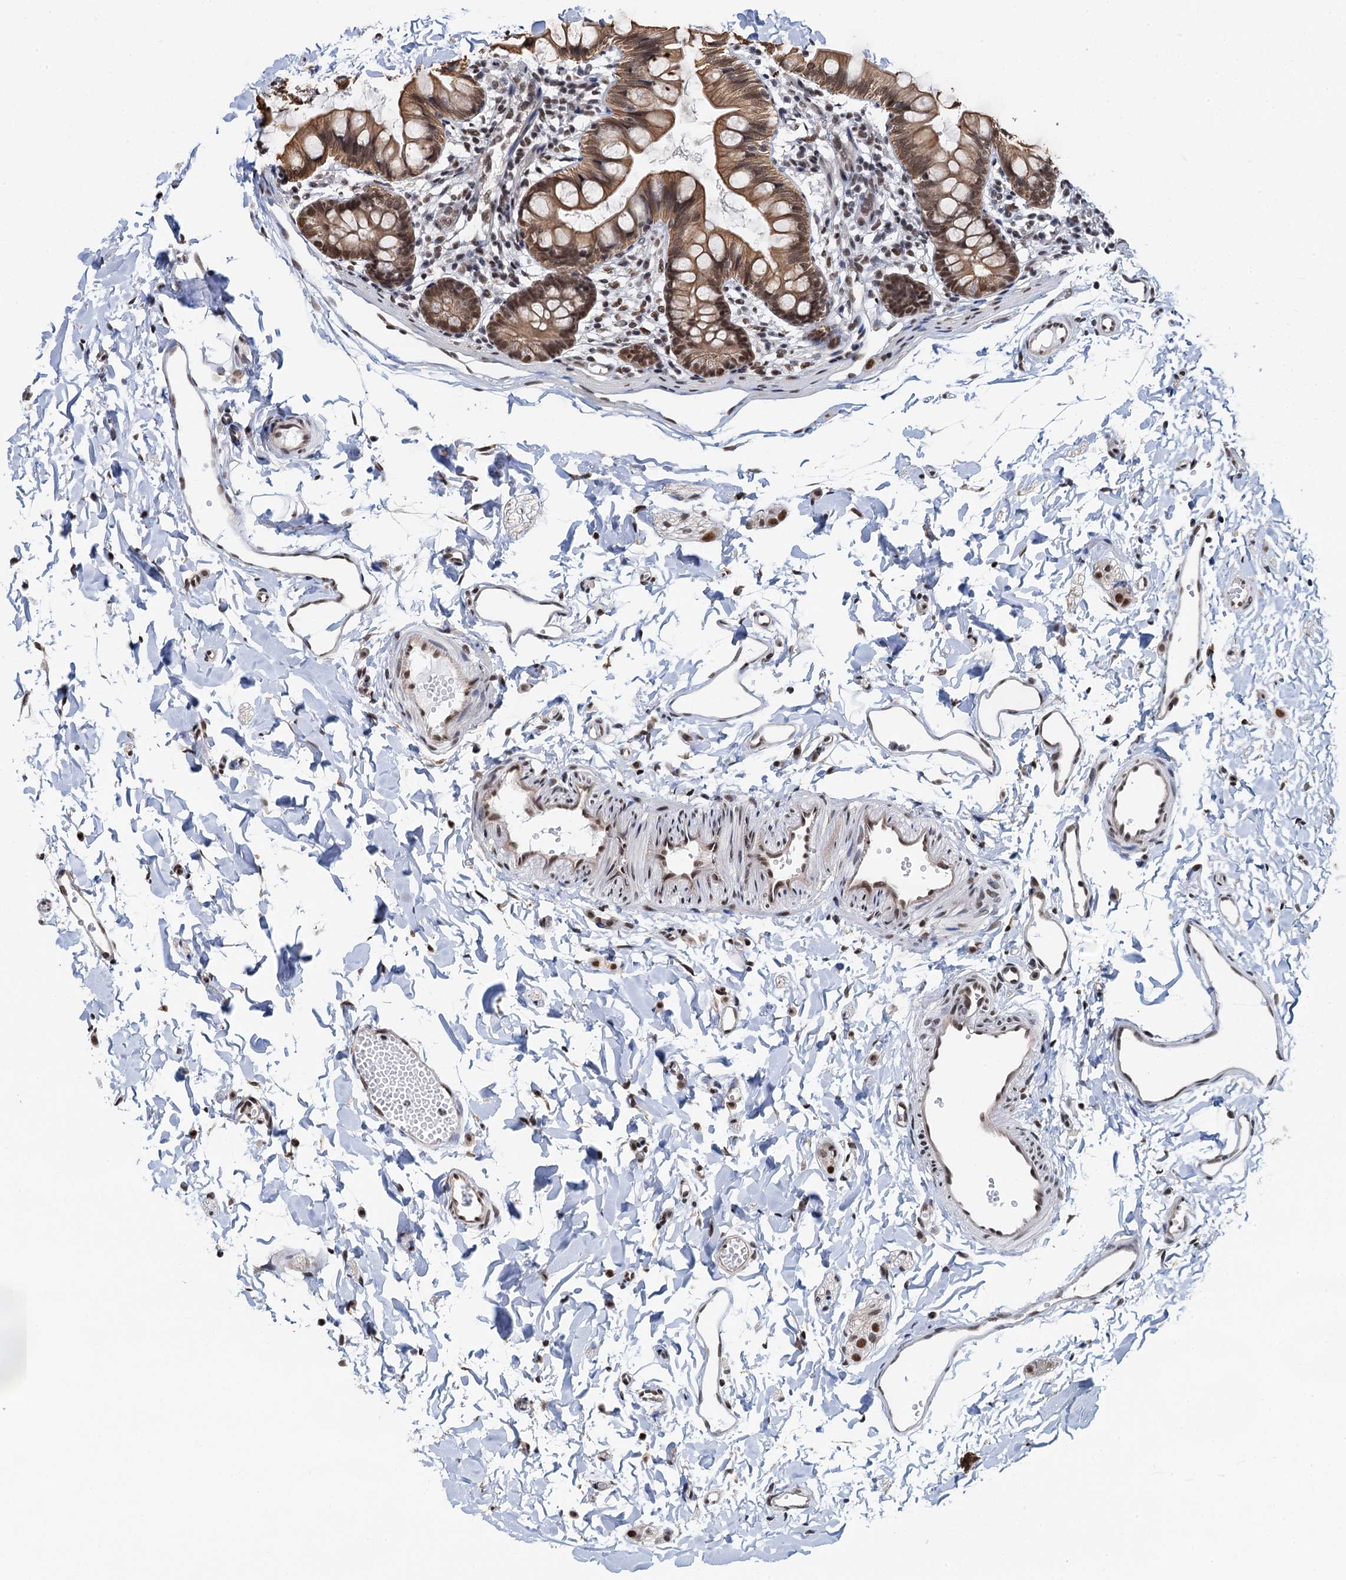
{"staining": {"intensity": "moderate", "quantity": ">75%", "location": "cytoplasmic/membranous,nuclear"}, "tissue": "small intestine", "cell_type": "Glandular cells", "image_type": "normal", "snomed": [{"axis": "morphology", "description": "Normal tissue, NOS"}, {"axis": "topography", "description": "Small intestine"}], "caption": "IHC (DAB) staining of normal human small intestine exhibits moderate cytoplasmic/membranous,nuclear protein positivity in approximately >75% of glandular cells.", "gene": "ZNF609", "patient": {"sex": "male", "age": 7}}